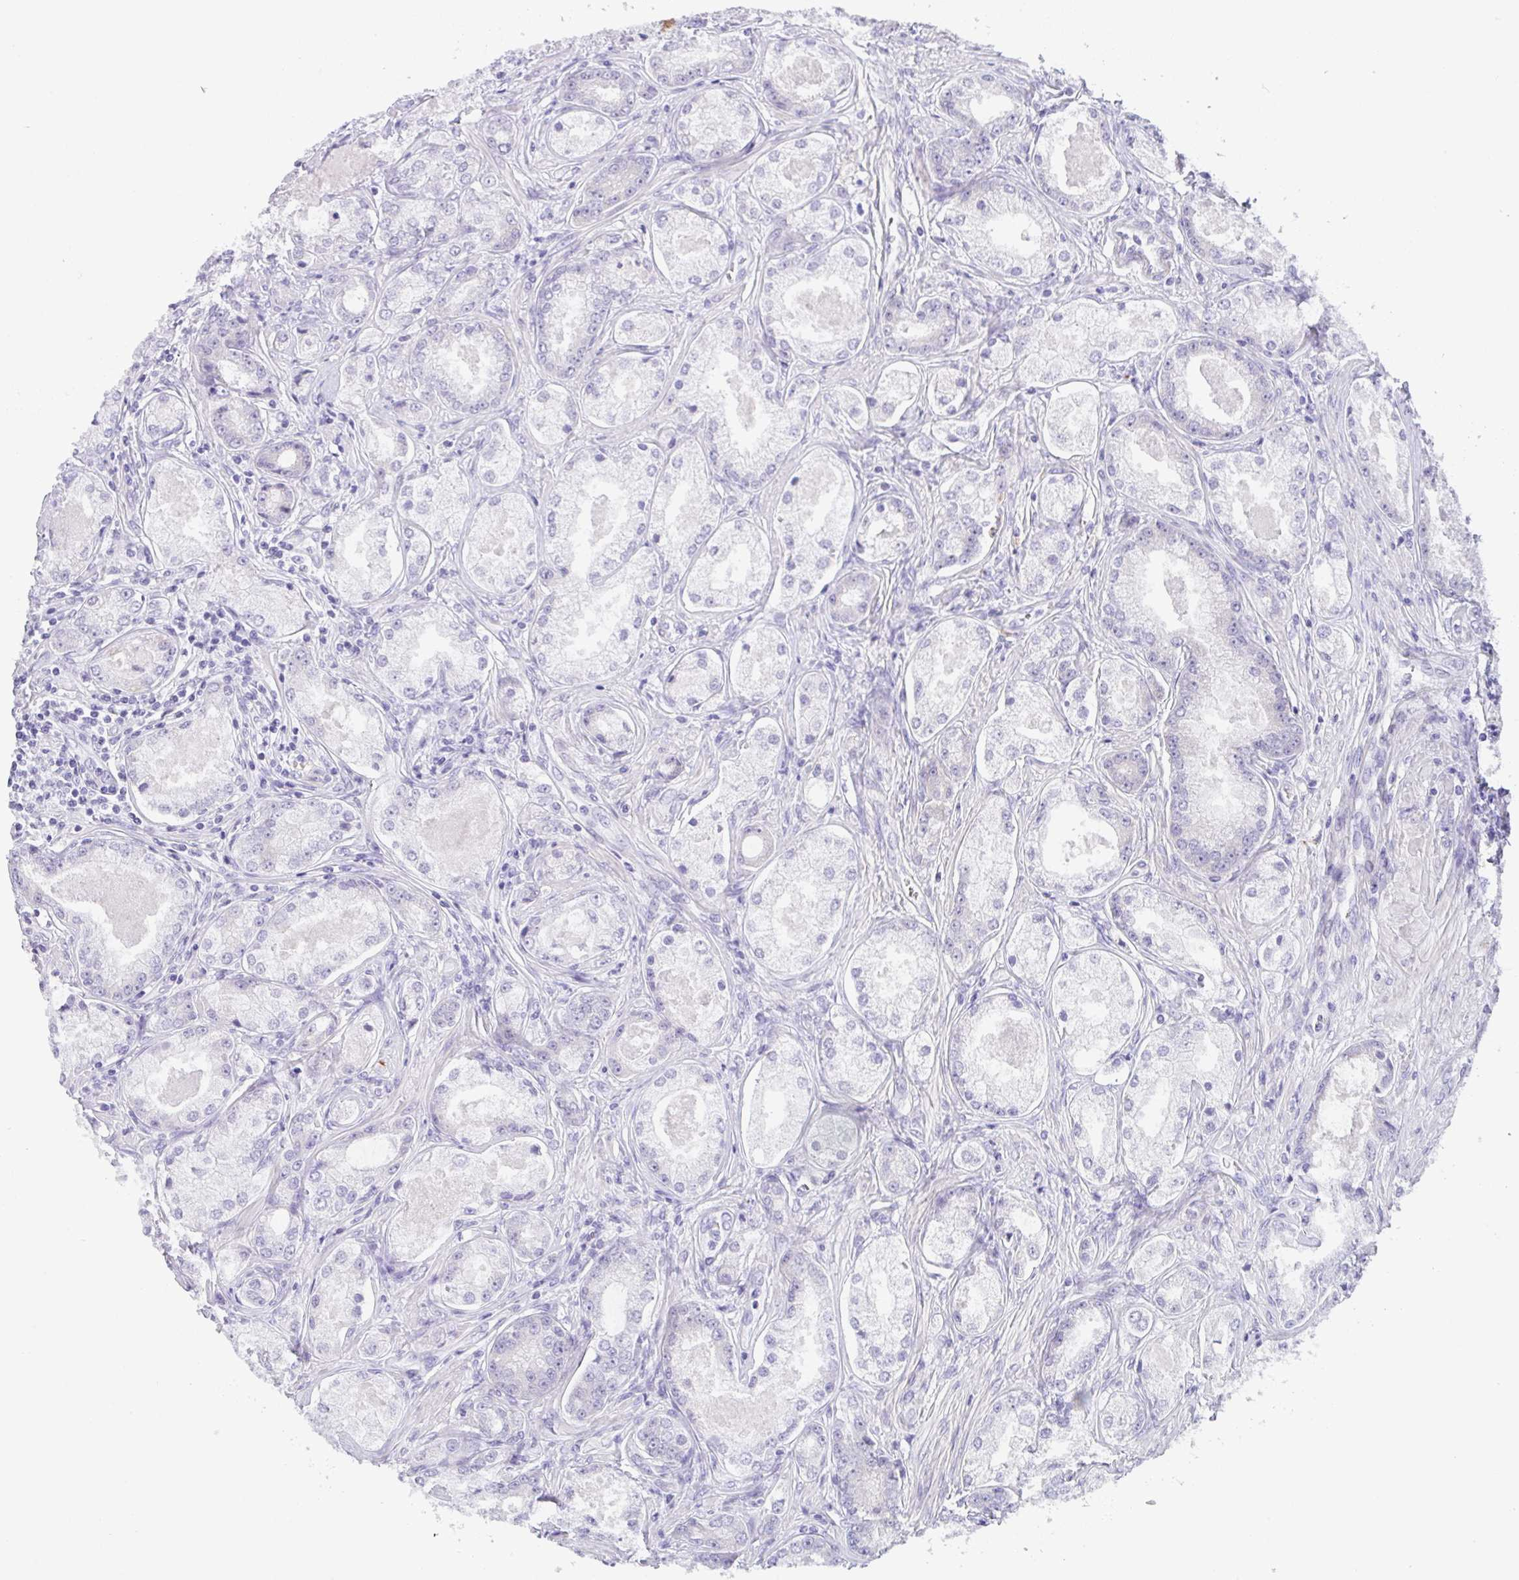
{"staining": {"intensity": "negative", "quantity": "none", "location": "none"}, "tissue": "prostate cancer", "cell_type": "Tumor cells", "image_type": "cancer", "snomed": [{"axis": "morphology", "description": "Adenocarcinoma, Low grade"}, {"axis": "topography", "description": "Prostate"}], "caption": "There is no significant staining in tumor cells of prostate cancer.", "gene": "TRAF4", "patient": {"sex": "male", "age": 68}}